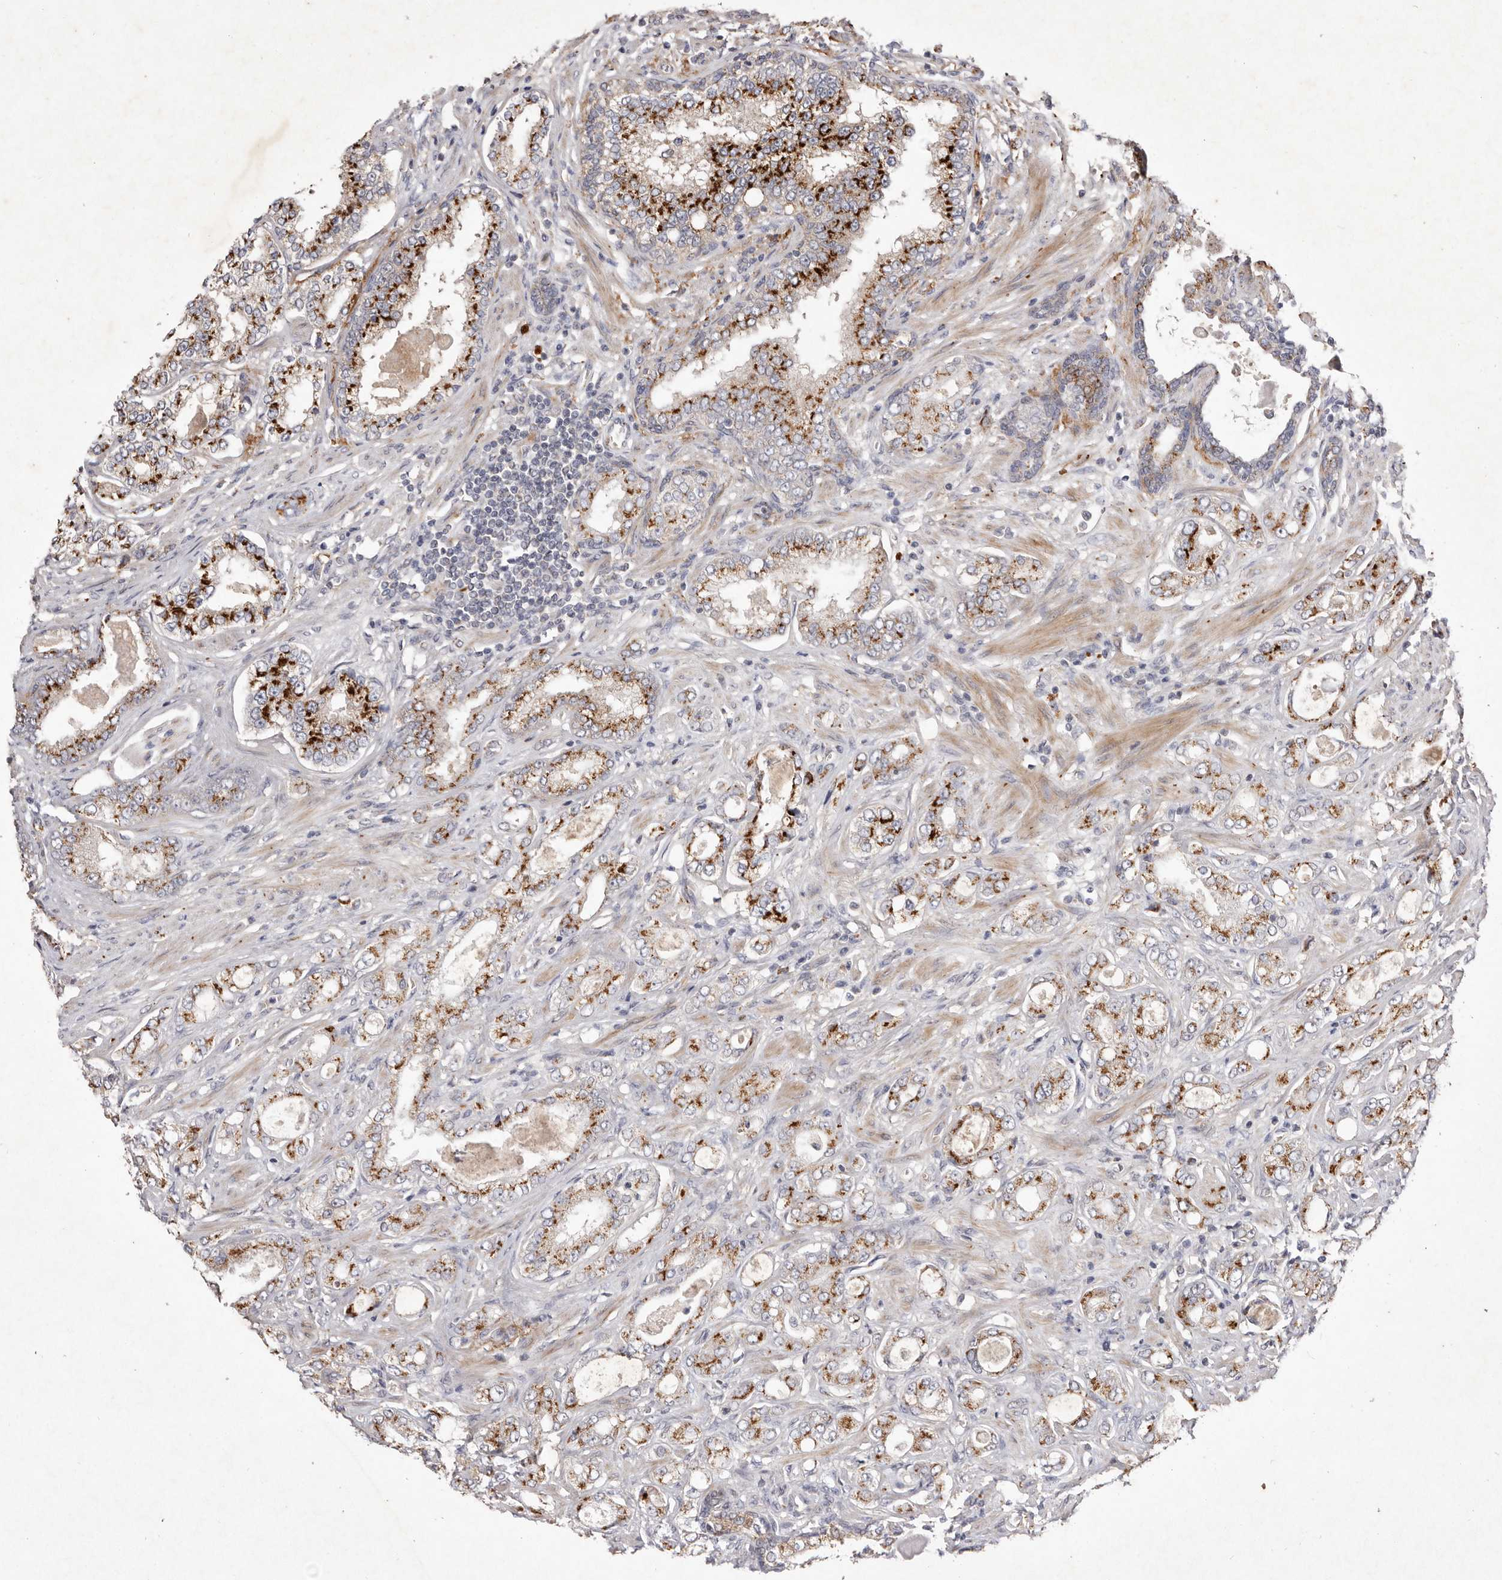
{"staining": {"intensity": "strong", "quantity": ">75%", "location": "cytoplasmic/membranous"}, "tissue": "prostate cancer", "cell_type": "Tumor cells", "image_type": "cancer", "snomed": [{"axis": "morphology", "description": "Normal tissue, NOS"}, {"axis": "morphology", "description": "Adenocarcinoma, High grade"}, {"axis": "topography", "description": "Prostate"}], "caption": "High-power microscopy captured an IHC micrograph of prostate cancer (adenocarcinoma (high-grade)), revealing strong cytoplasmic/membranous positivity in approximately >75% of tumor cells.", "gene": "USP24", "patient": {"sex": "male", "age": 83}}